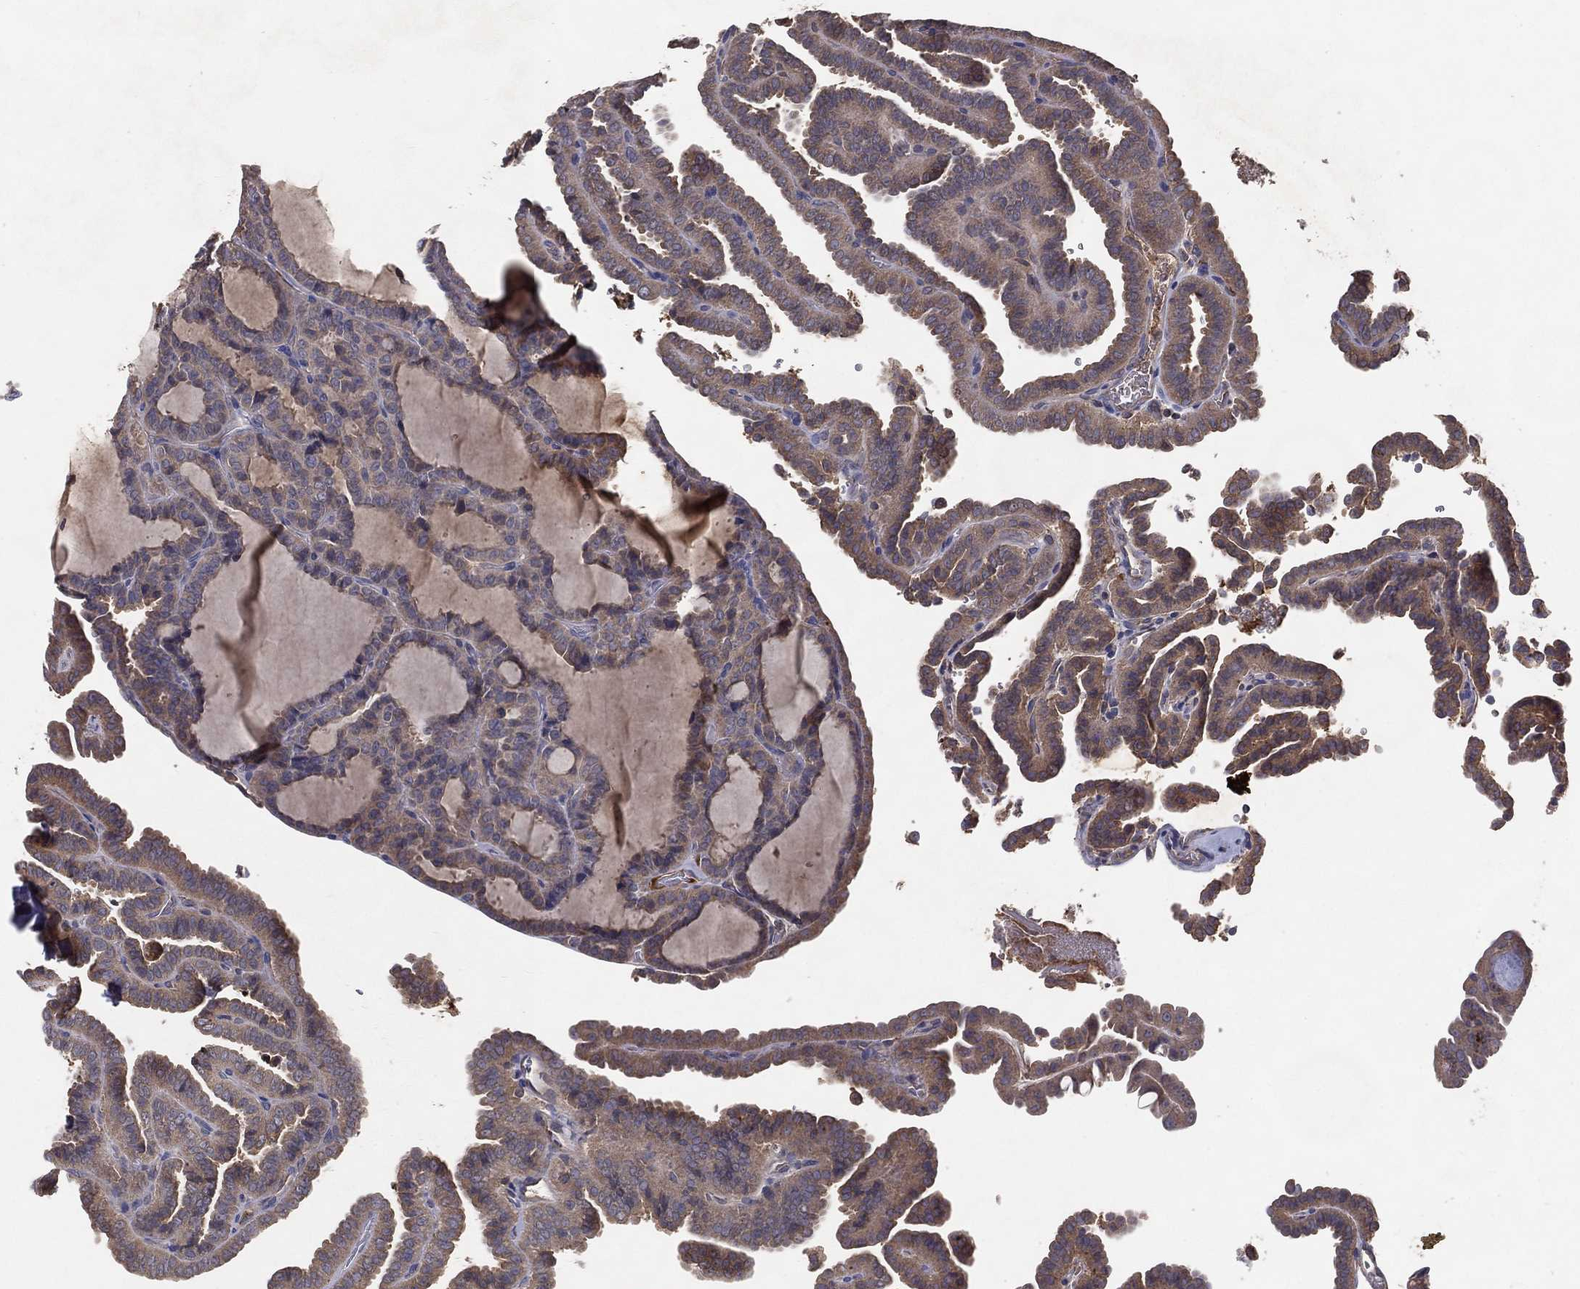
{"staining": {"intensity": "weak", "quantity": ">75%", "location": "cytoplasmic/membranous"}, "tissue": "thyroid cancer", "cell_type": "Tumor cells", "image_type": "cancer", "snomed": [{"axis": "morphology", "description": "Papillary adenocarcinoma, NOS"}, {"axis": "topography", "description": "Thyroid gland"}], "caption": "Immunohistochemical staining of thyroid cancer demonstrates low levels of weak cytoplasmic/membranous protein expression in approximately >75% of tumor cells. Nuclei are stained in blue.", "gene": "MT-ND1", "patient": {"sex": "female", "age": 39}}